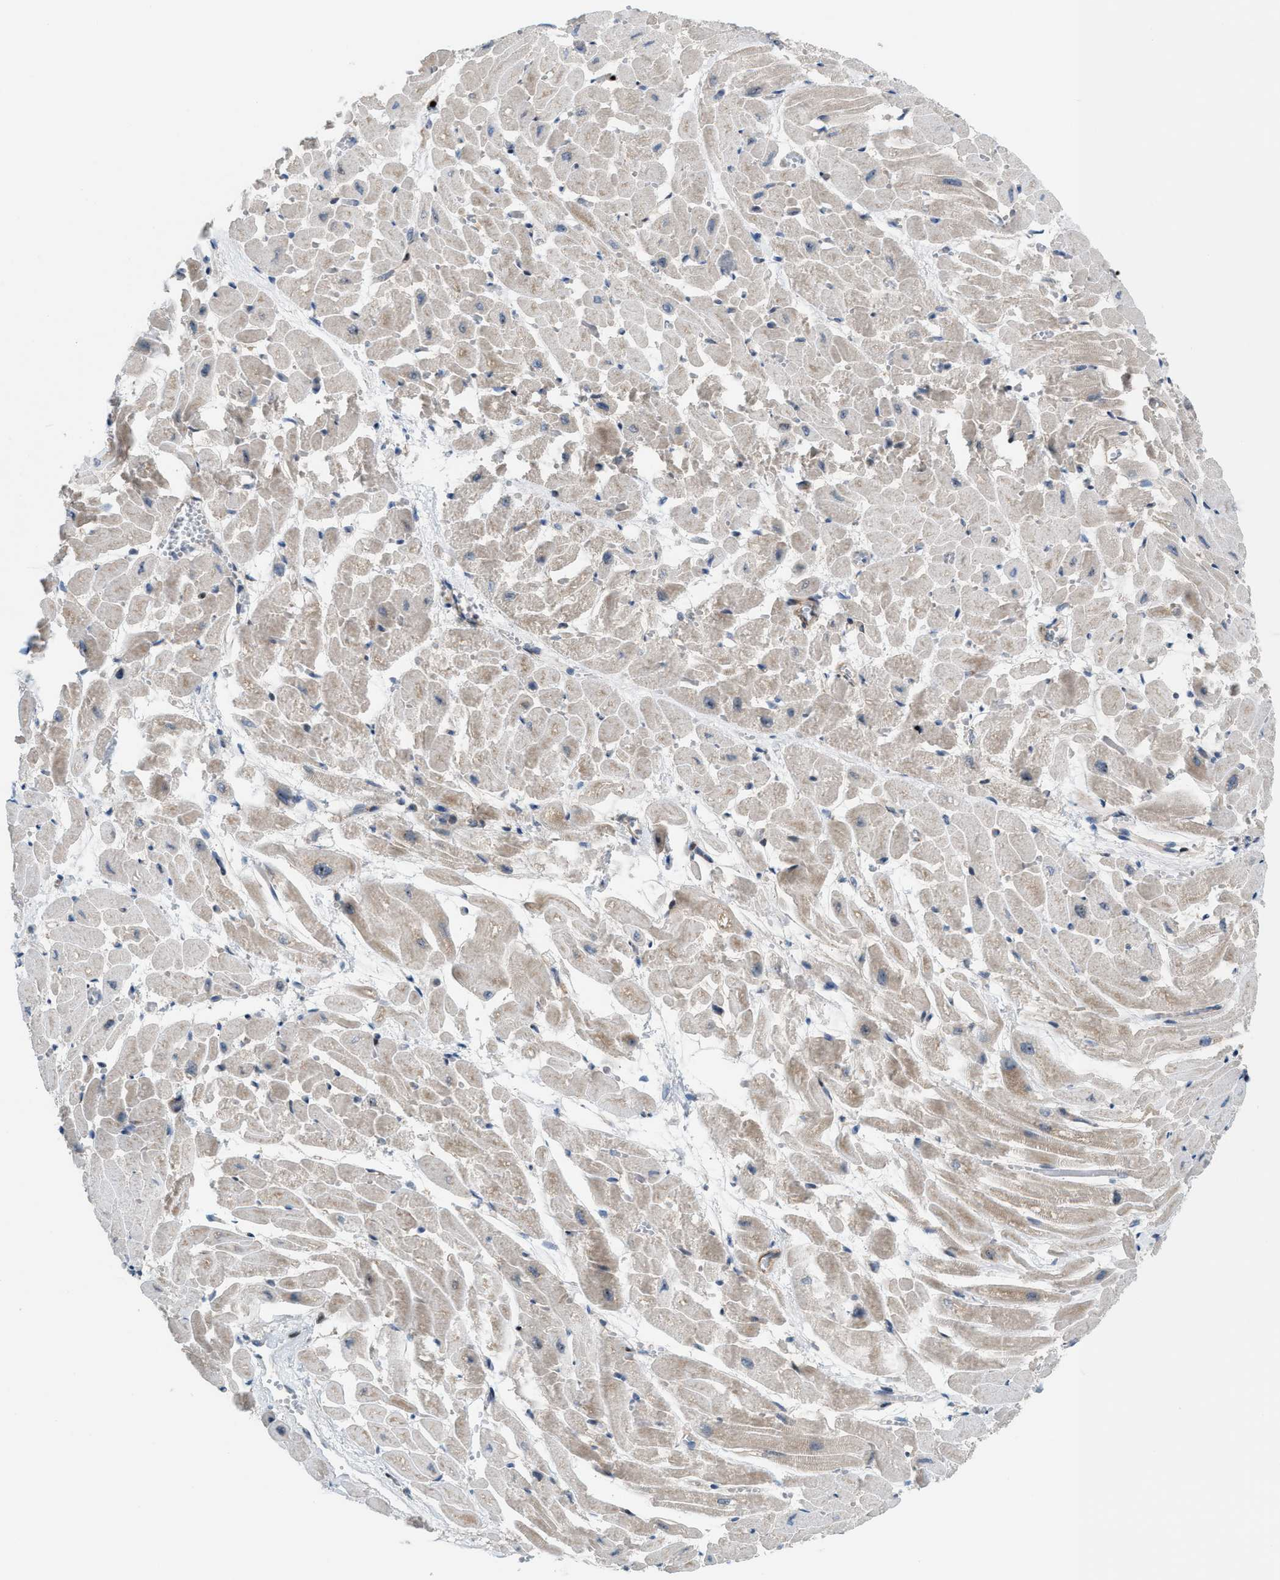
{"staining": {"intensity": "weak", "quantity": "<25%", "location": "cytoplasmic/membranous"}, "tissue": "heart muscle", "cell_type": "Cardiomyocytes", "image_type": "normal", "snomed": [{"axis": "morphology", "description": "Normal tissue, NOS"}, {"axis": "topography", "description": "Heart"}], "caption": "DAB immunohistochemical staining of benign human heart muscle demonstrates no significant positivity in cardiomyocytes.", "gene": "ZNF276", "patient": {"sex": "male", "age": 45}}